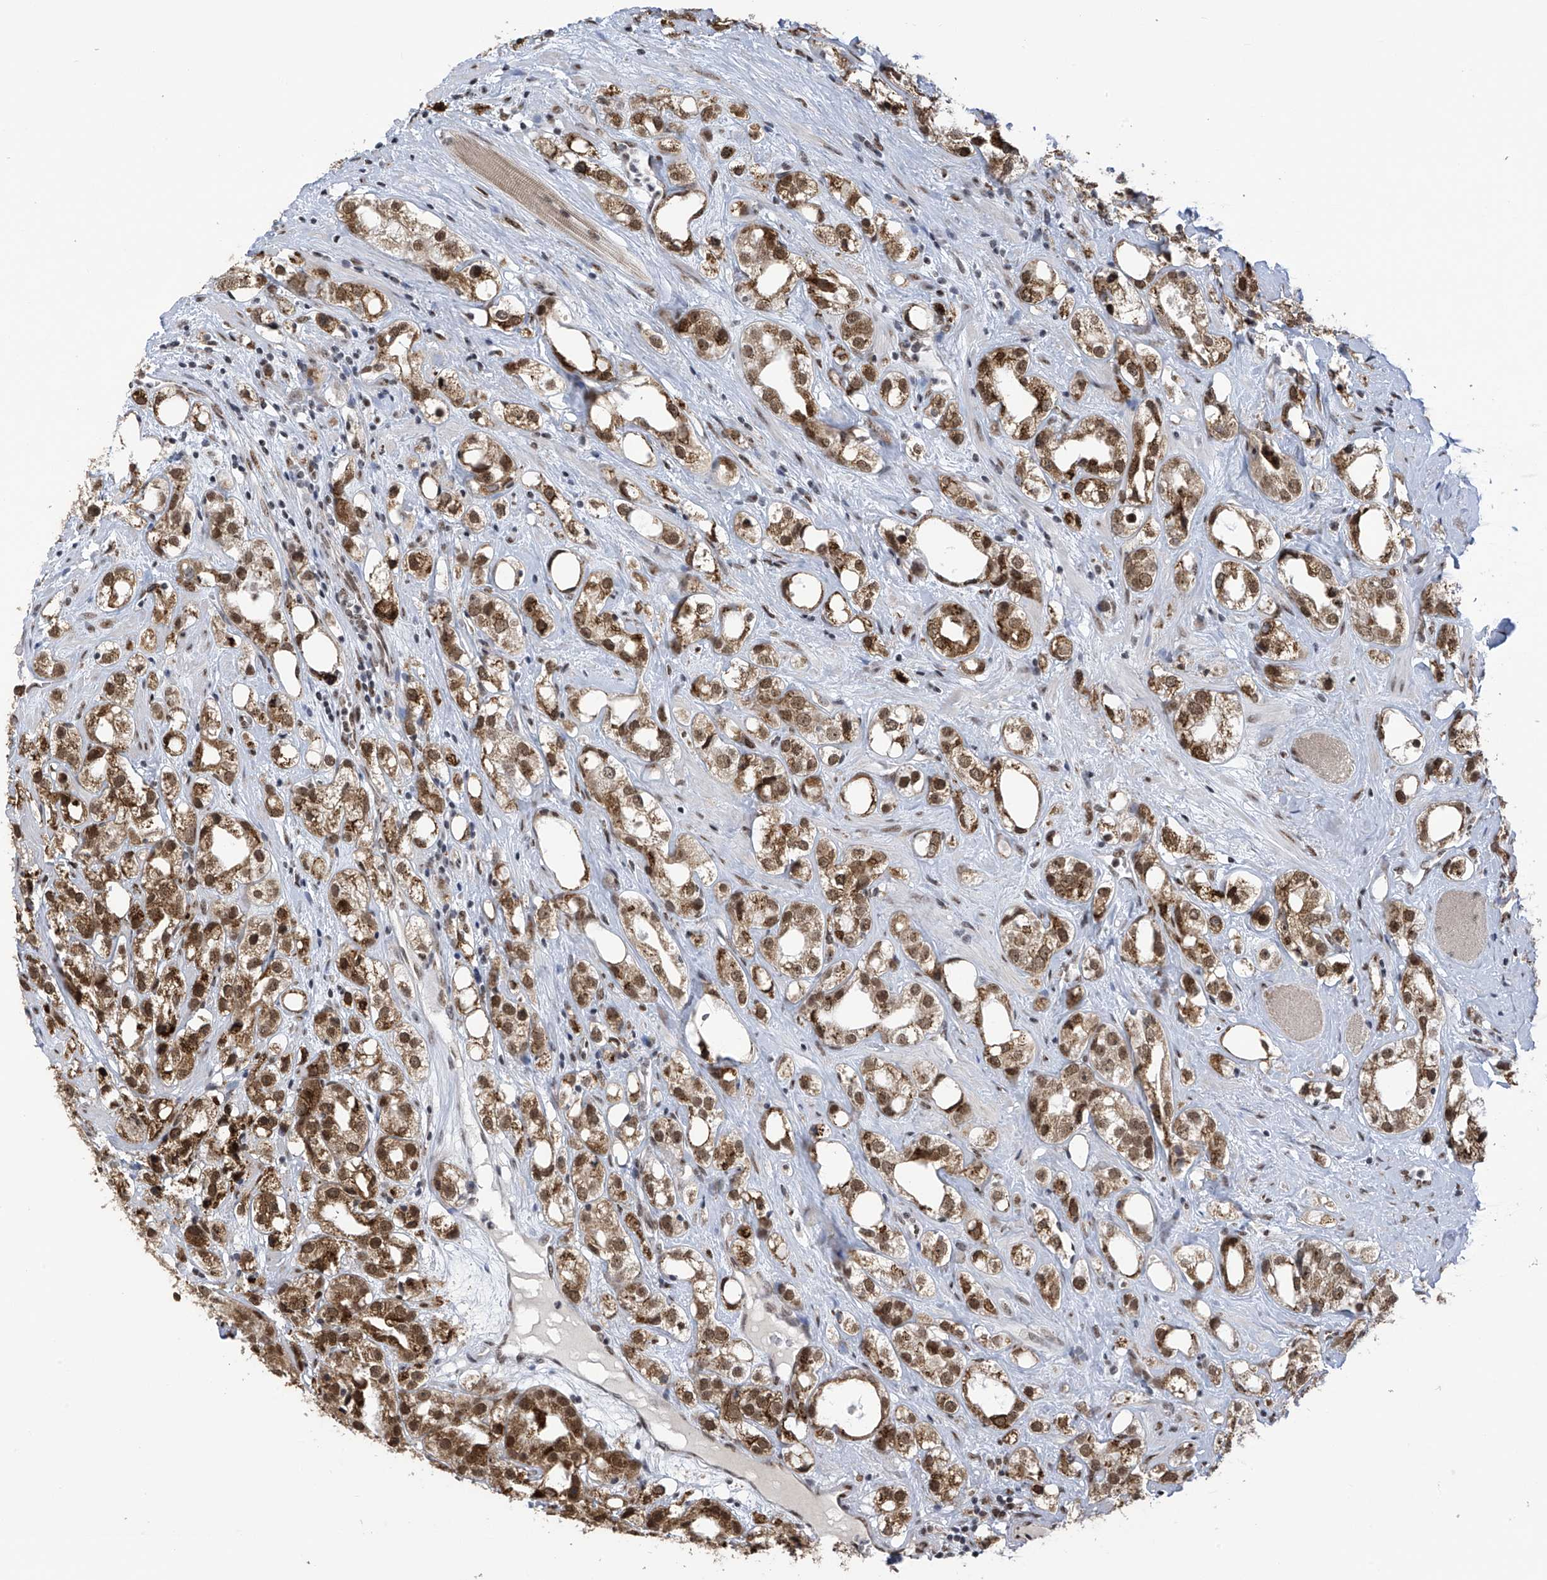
{"staining": {"intensity": "moderate", "quantity": ">75%", "location": "cytoplasmic/membranous,nuclear"}, "tissue": "prostate cancer", "cell_type": "Tumor cells", "image_type": "cancer", "snomed": [{"axis": "morphology", "description": "Adenocarcinoma, NOS"}, {"axis": "topography", "description": "Prostate"}], "caption": "Prostate cancer (adenocarcinoma) was stained to show a protein in brown. There is medium levels of moderate cytoplasmic/membranous and nuclear expression in about >75% of tumor cells. The staining was performed using DAB to visualize the protein expression in brown, while the nuclei were stained in blue with hematoxylin (Magnification: 20x).", "gene": "APLF", "patient": {"sex": "male", "age": 79}}